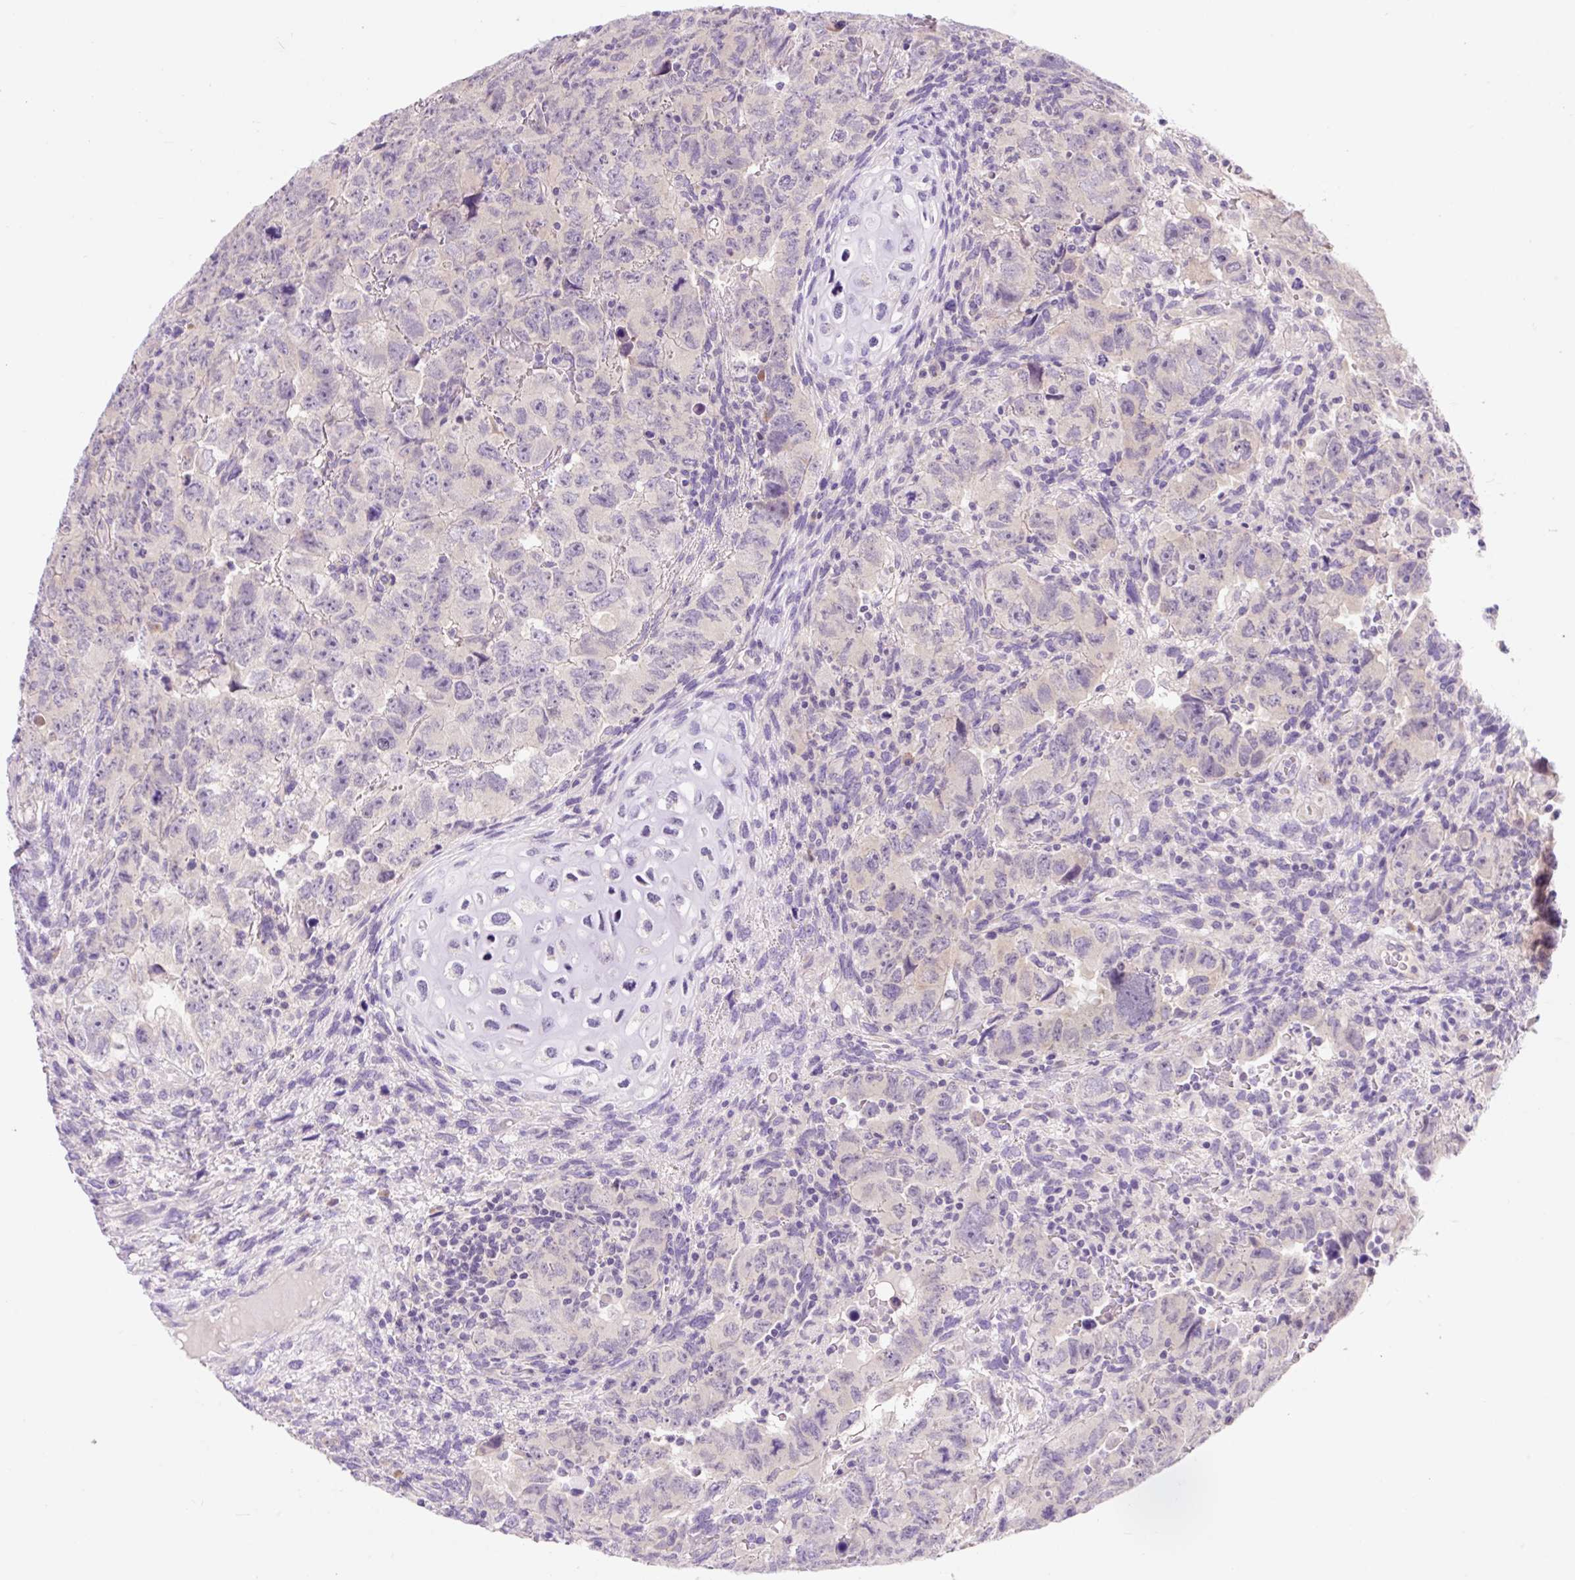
{"staining": {"intensity": "negative", "quantity": "none", "location": "none"}, "tissue": "testis cancer", "cell_type": "Tumor cells", "image_type": "cancer", "snomed": [{"axis": "morphology", "description": "Carcinoma, Embryonal, NOS"}, {"axis": "topography", "description": "Testis"}], "caption": "Tumor cells show no significant protein positivity in testis cancer (embryonal carcinoma).", "gene": "CELF6", "patient": {"sex": "male", "age": 24}}